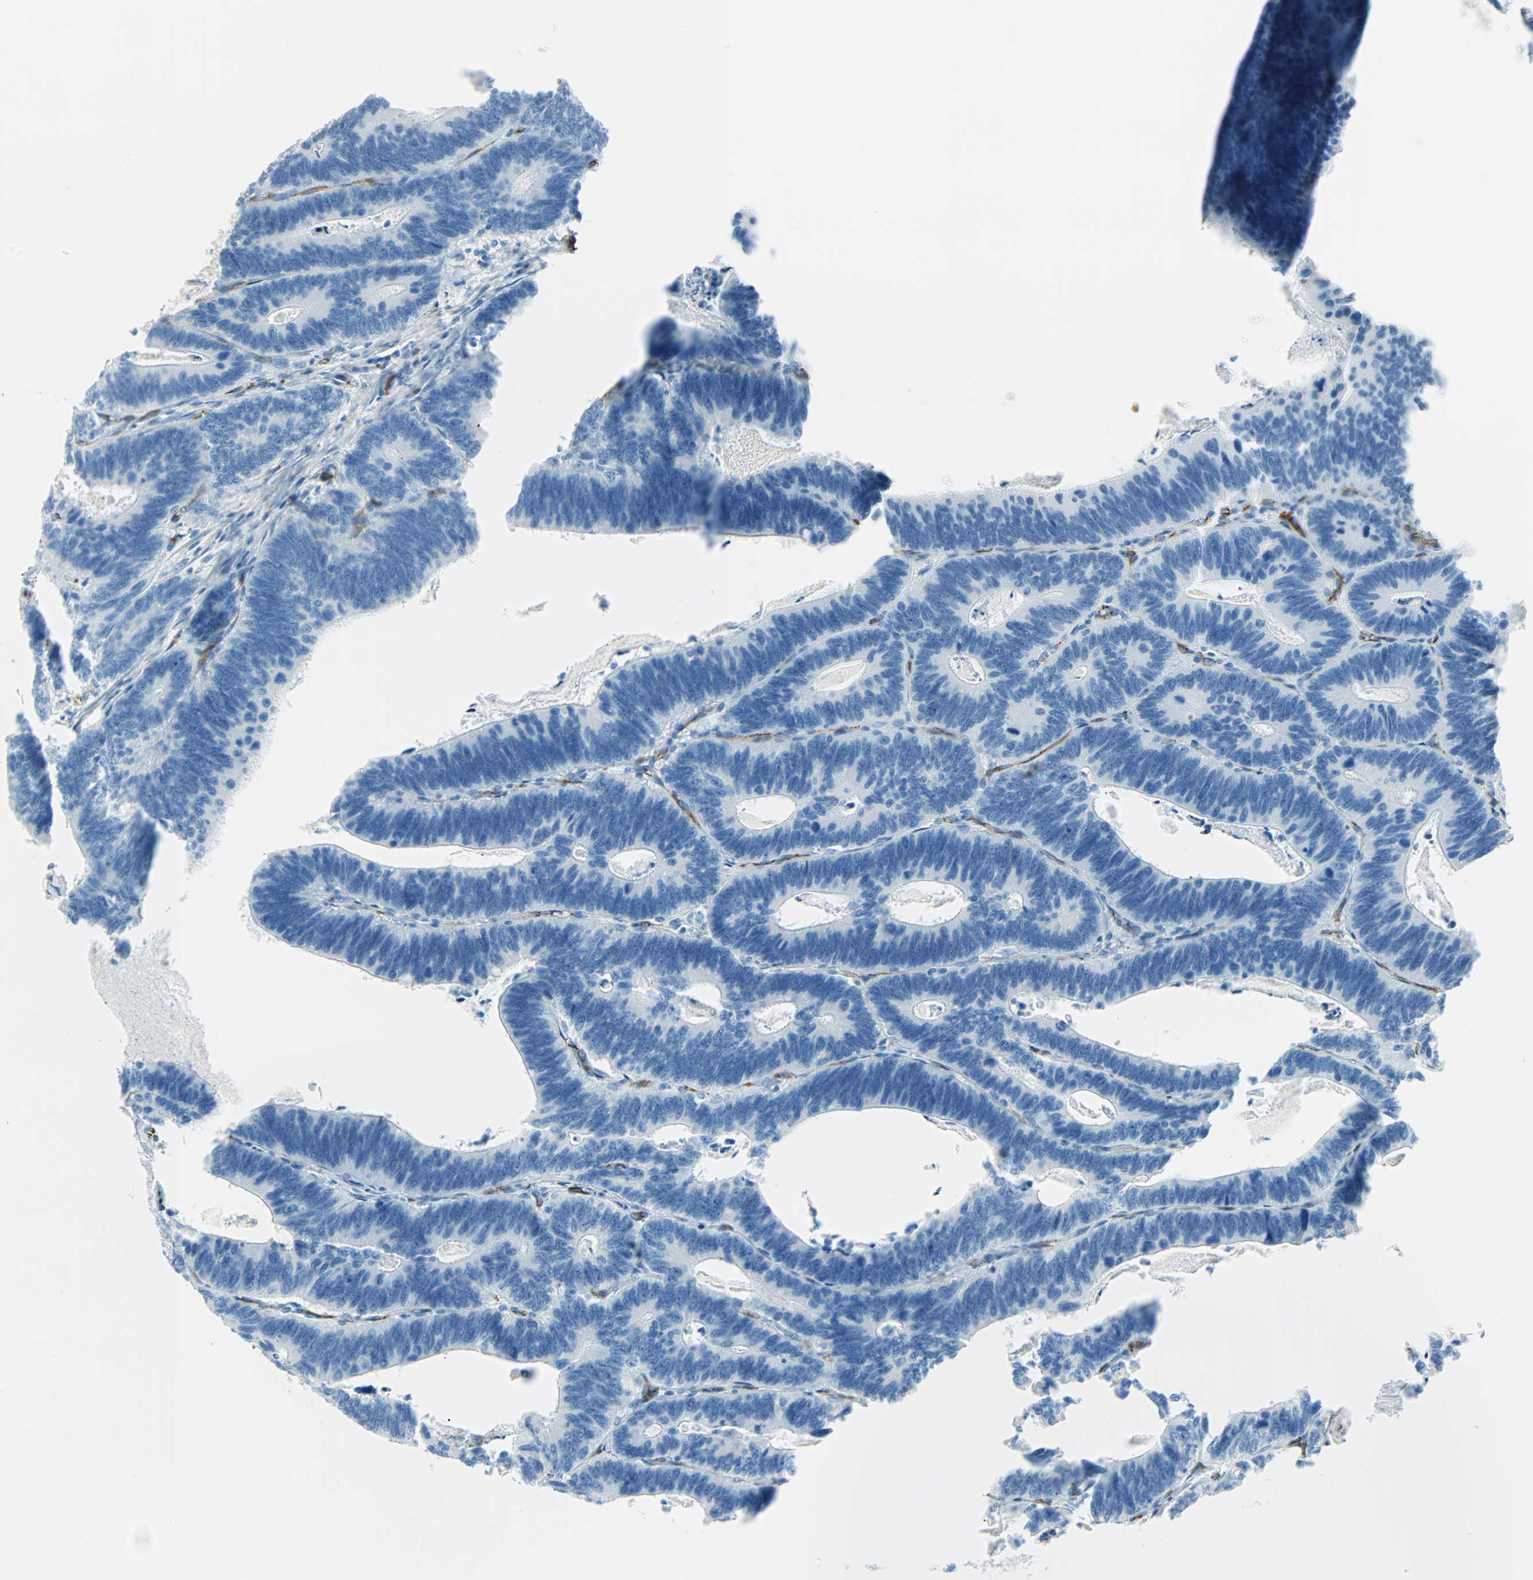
{"staining": {"intensity": "negative", "quantity": "none", "location": "none"}, "tissue": "colorectal cancer", "cell_type": "Tumor cells", "image_type": "cancer", "snomed": [{"axis": "morphology", "description": "Adenocarcinoma, NOS"}, {"axis": "topography", "description": "Colon"}], "caption": "This photomicrograph is of colorectal cancer stained with immunohistochemistry (IHC) to label a protein in brown with the nuclei are counter-stained blue. There is no staining in tumor cells.", "gene": "VPS9D1", "patient": {"sex": "male", "age": 72}}